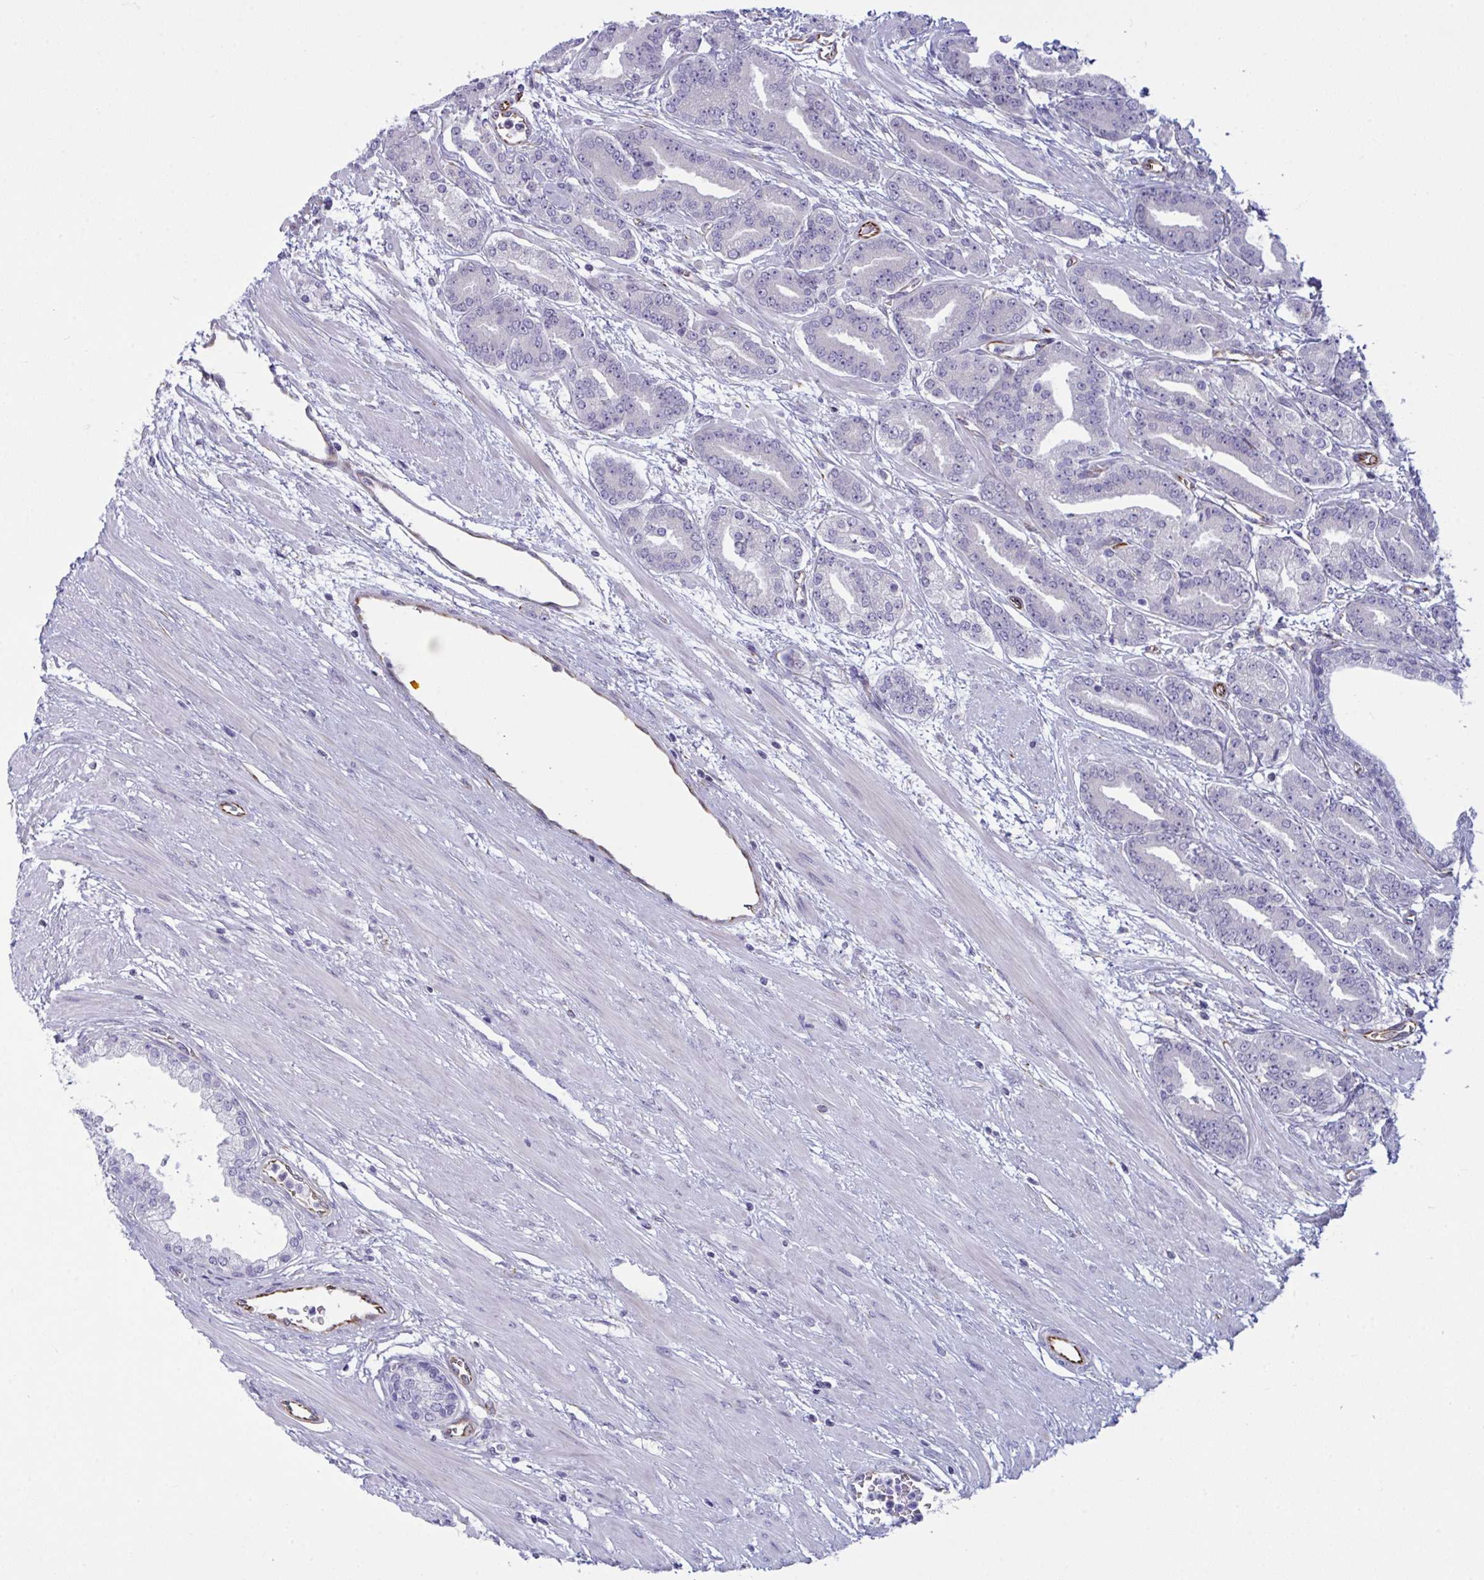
{"staining": {"intensity": "negative", "quantity": "none", "location": "none"}, "tissue": "prostate cancer", "cell_type": "Tumor cells", "image_type": "cancer", "snomed": [{"axis": "morphology", "description": "Adenocarcinoma, High grade"}, {"axis": "topography", "description": "Prostate"}], "caption": "Protein analysis of prostate cancer reveals no significant positivity in tumor cells.", "gene": "DCBLD1", "patient": {"sex": "male", "age": 60}}